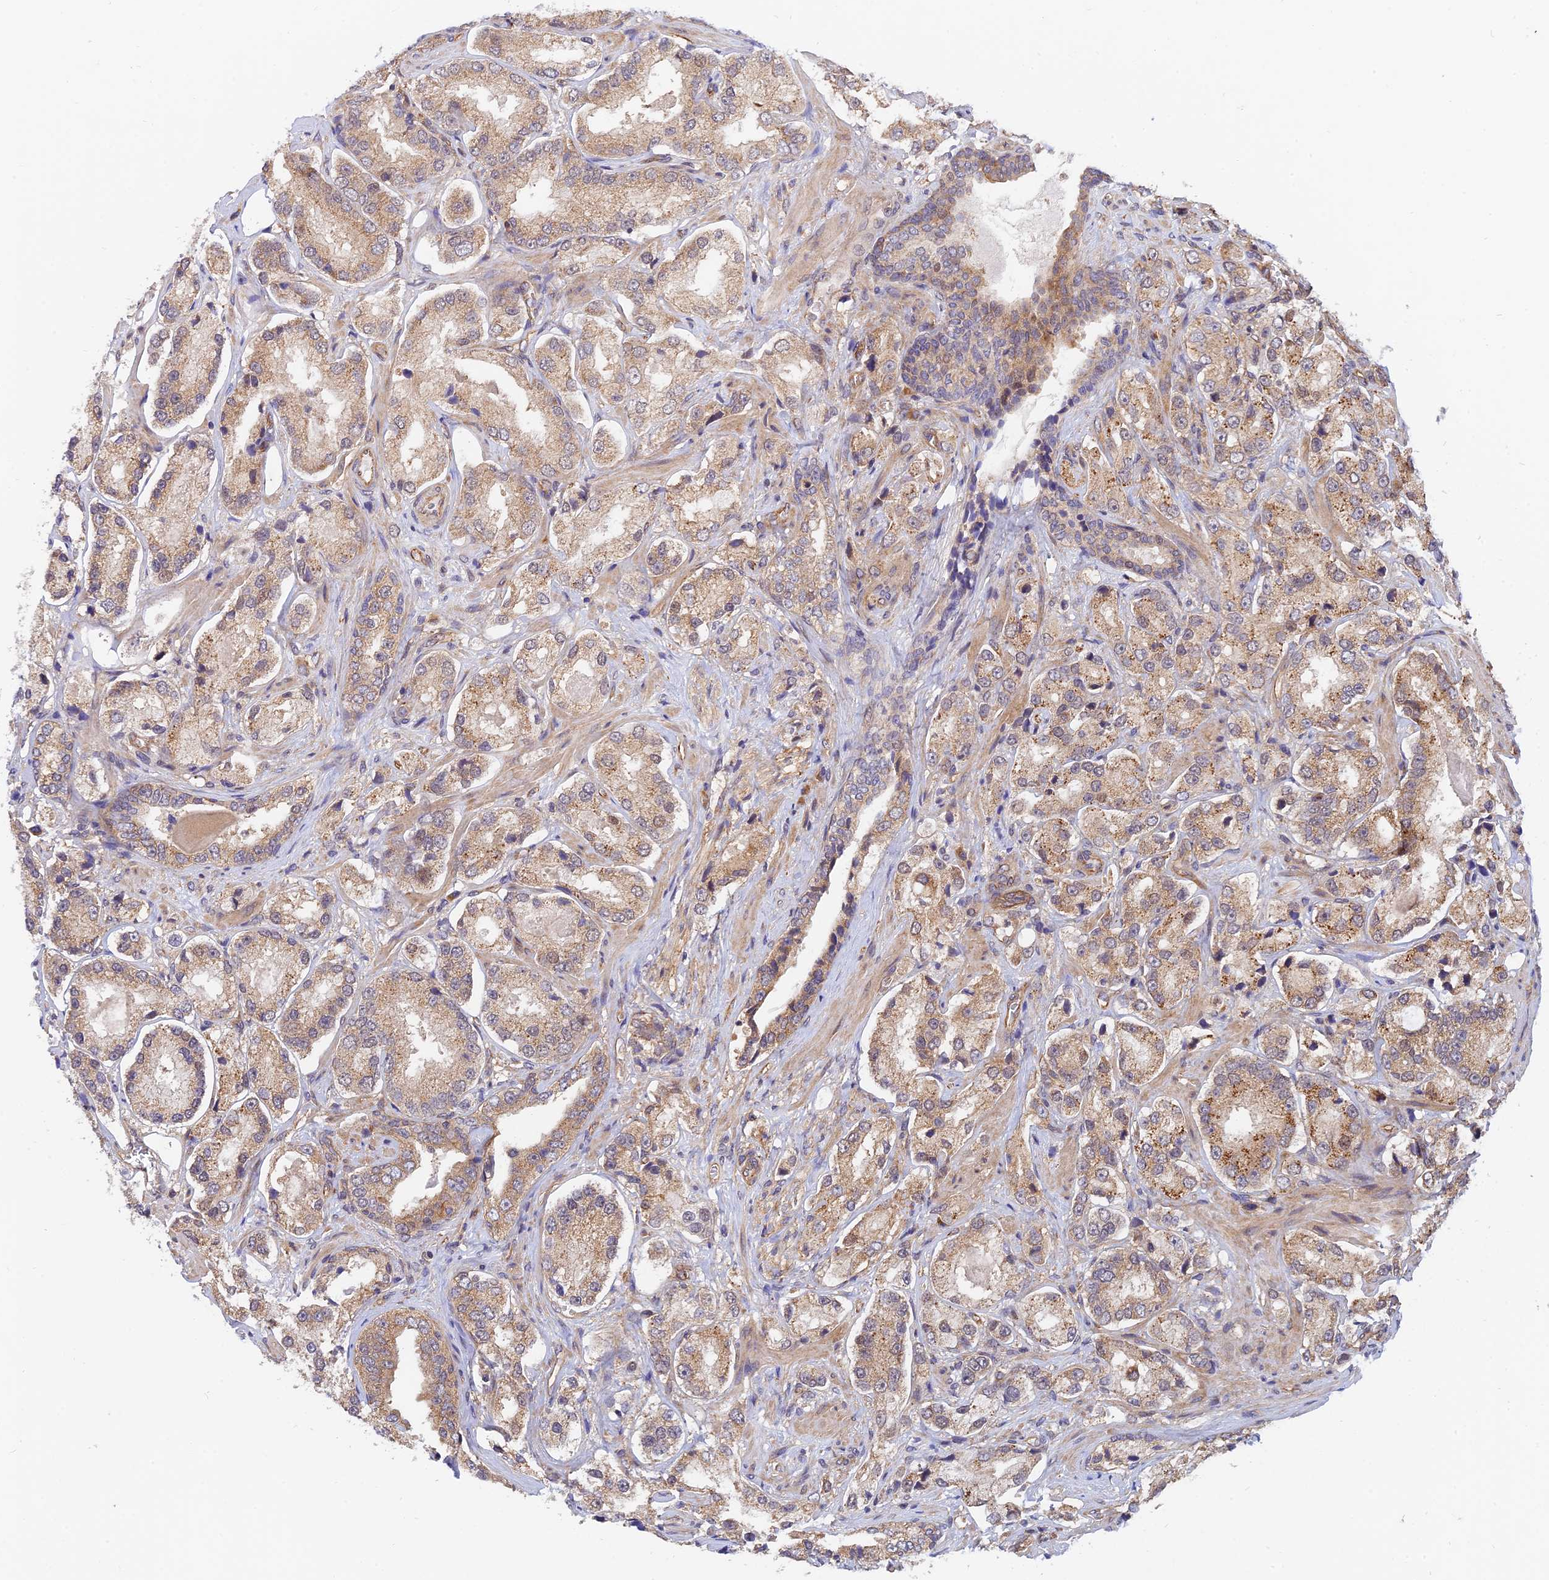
{"staining": {"intensity": "moderate", "quantity": ">75%", "location": "cytoplasmic/membranous"}, "tissue": "prostate cancer", "cell_type": "Tumor cells", "image_type": "cancer", "snomed": [{"axis": "morphology", "description": "Adenocarcinoma, High grade"}, {"axis": "topography", "description": "Prostate"}], "caption": "Adenocarcinoma (high-grade) (prostate) stained with a brown dye exhibits moderate cytoplasmic/membranous positive positivity in approximately >75% of tumor cells.", "gene": "WDR41", "patient": {"sex": "male", "age": 64}}